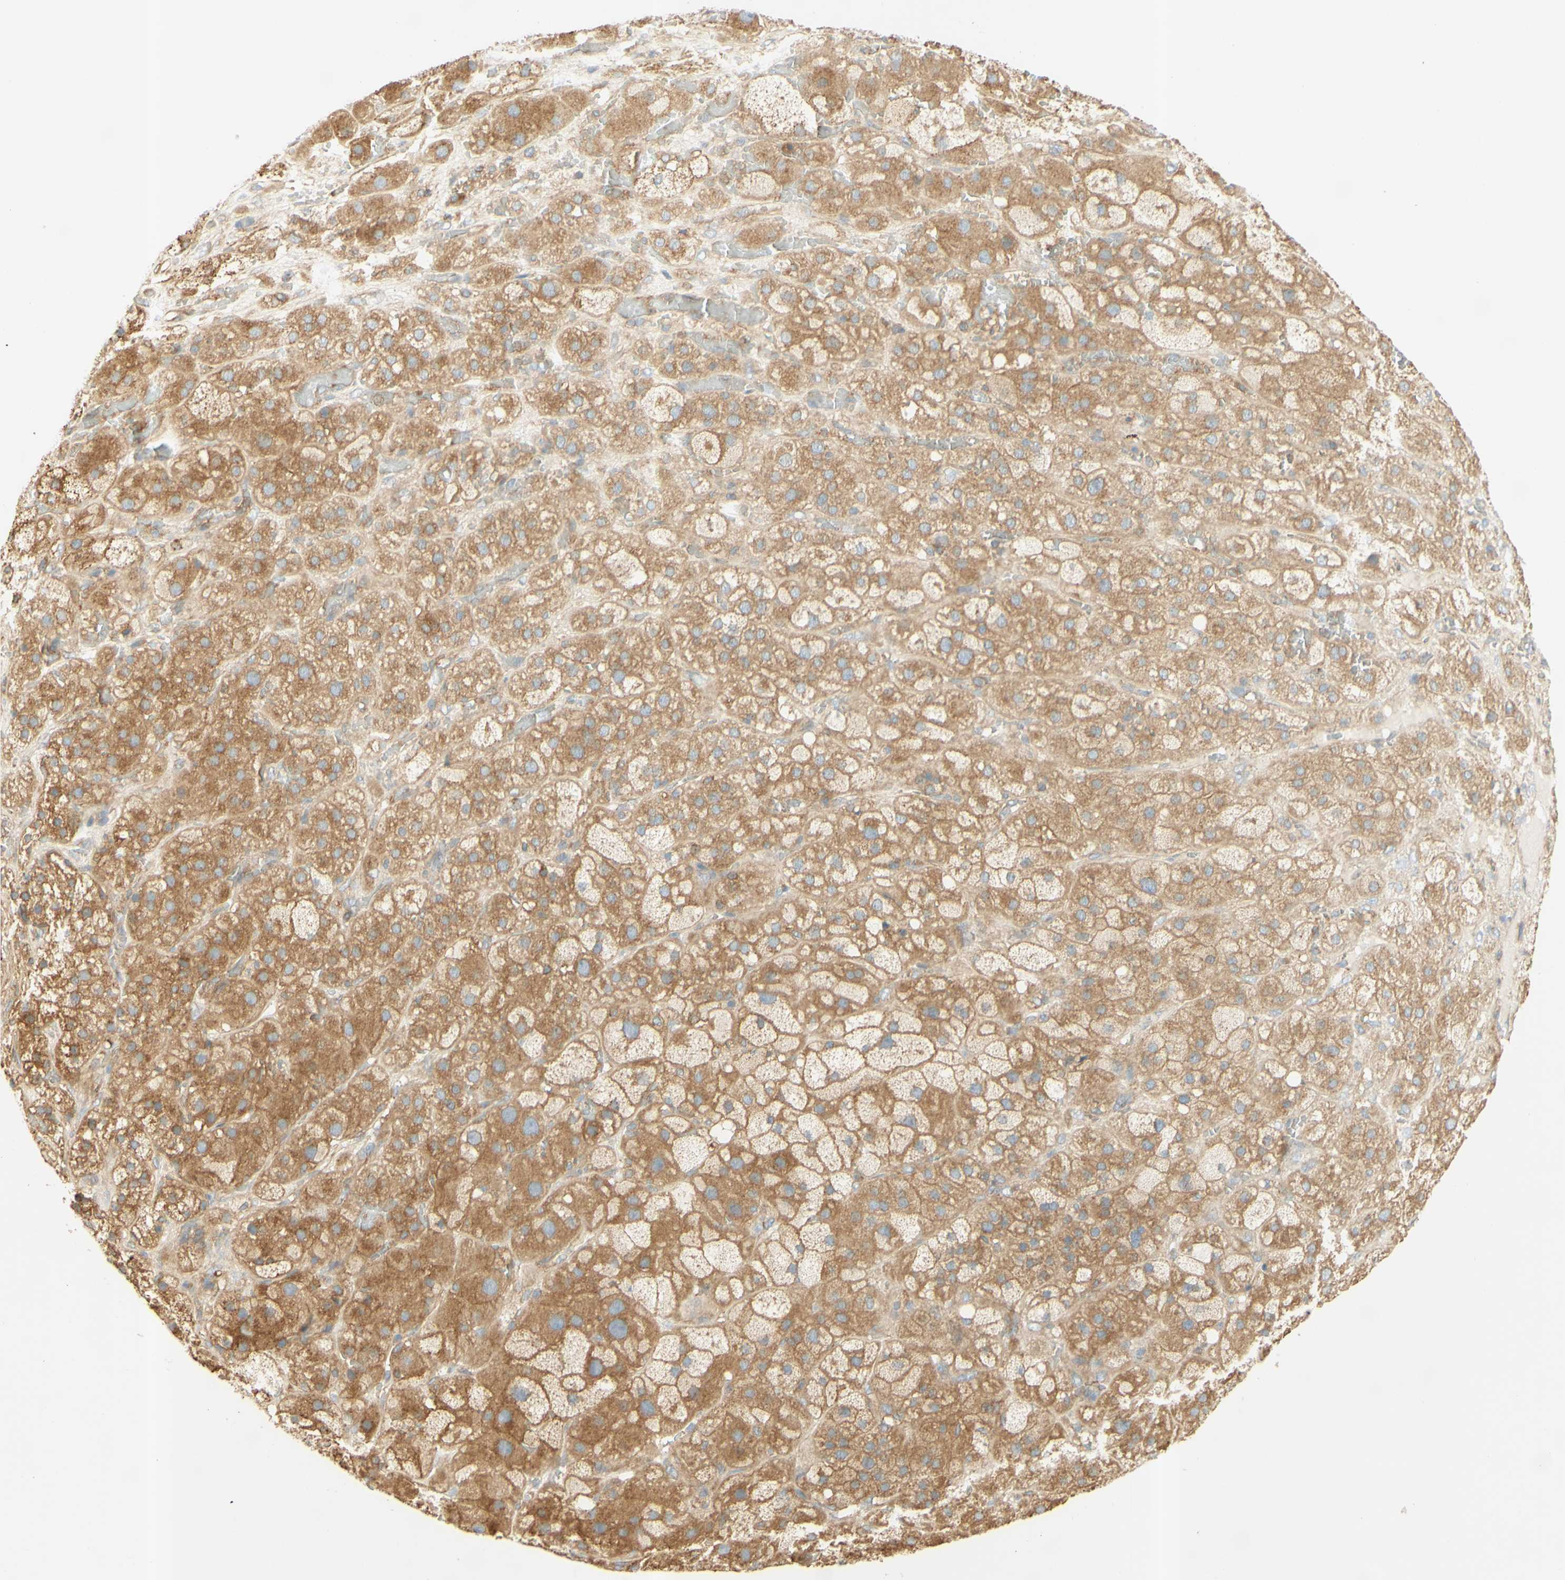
{"staining": {"intensity": "moderate", "quantity": ">75%", "location": "cytoplasmic/membranous"}, "tissue": "adrenal gland", "cell_type": "Glandular cells", "image_type": "normal", "snomed": [{"axis": "morphology", "description": "Normal tissue, NOS"}, {"axis": "topography", "description": "Adrenal gland"}], "caption": "A histopathology image of human adrenal gland stained for a protein reveals moderate cytoplasmic/membranous brown staining in glandular cells.", "gene": "IKBKG", "patient": {"sex": "female", "age": 47}}